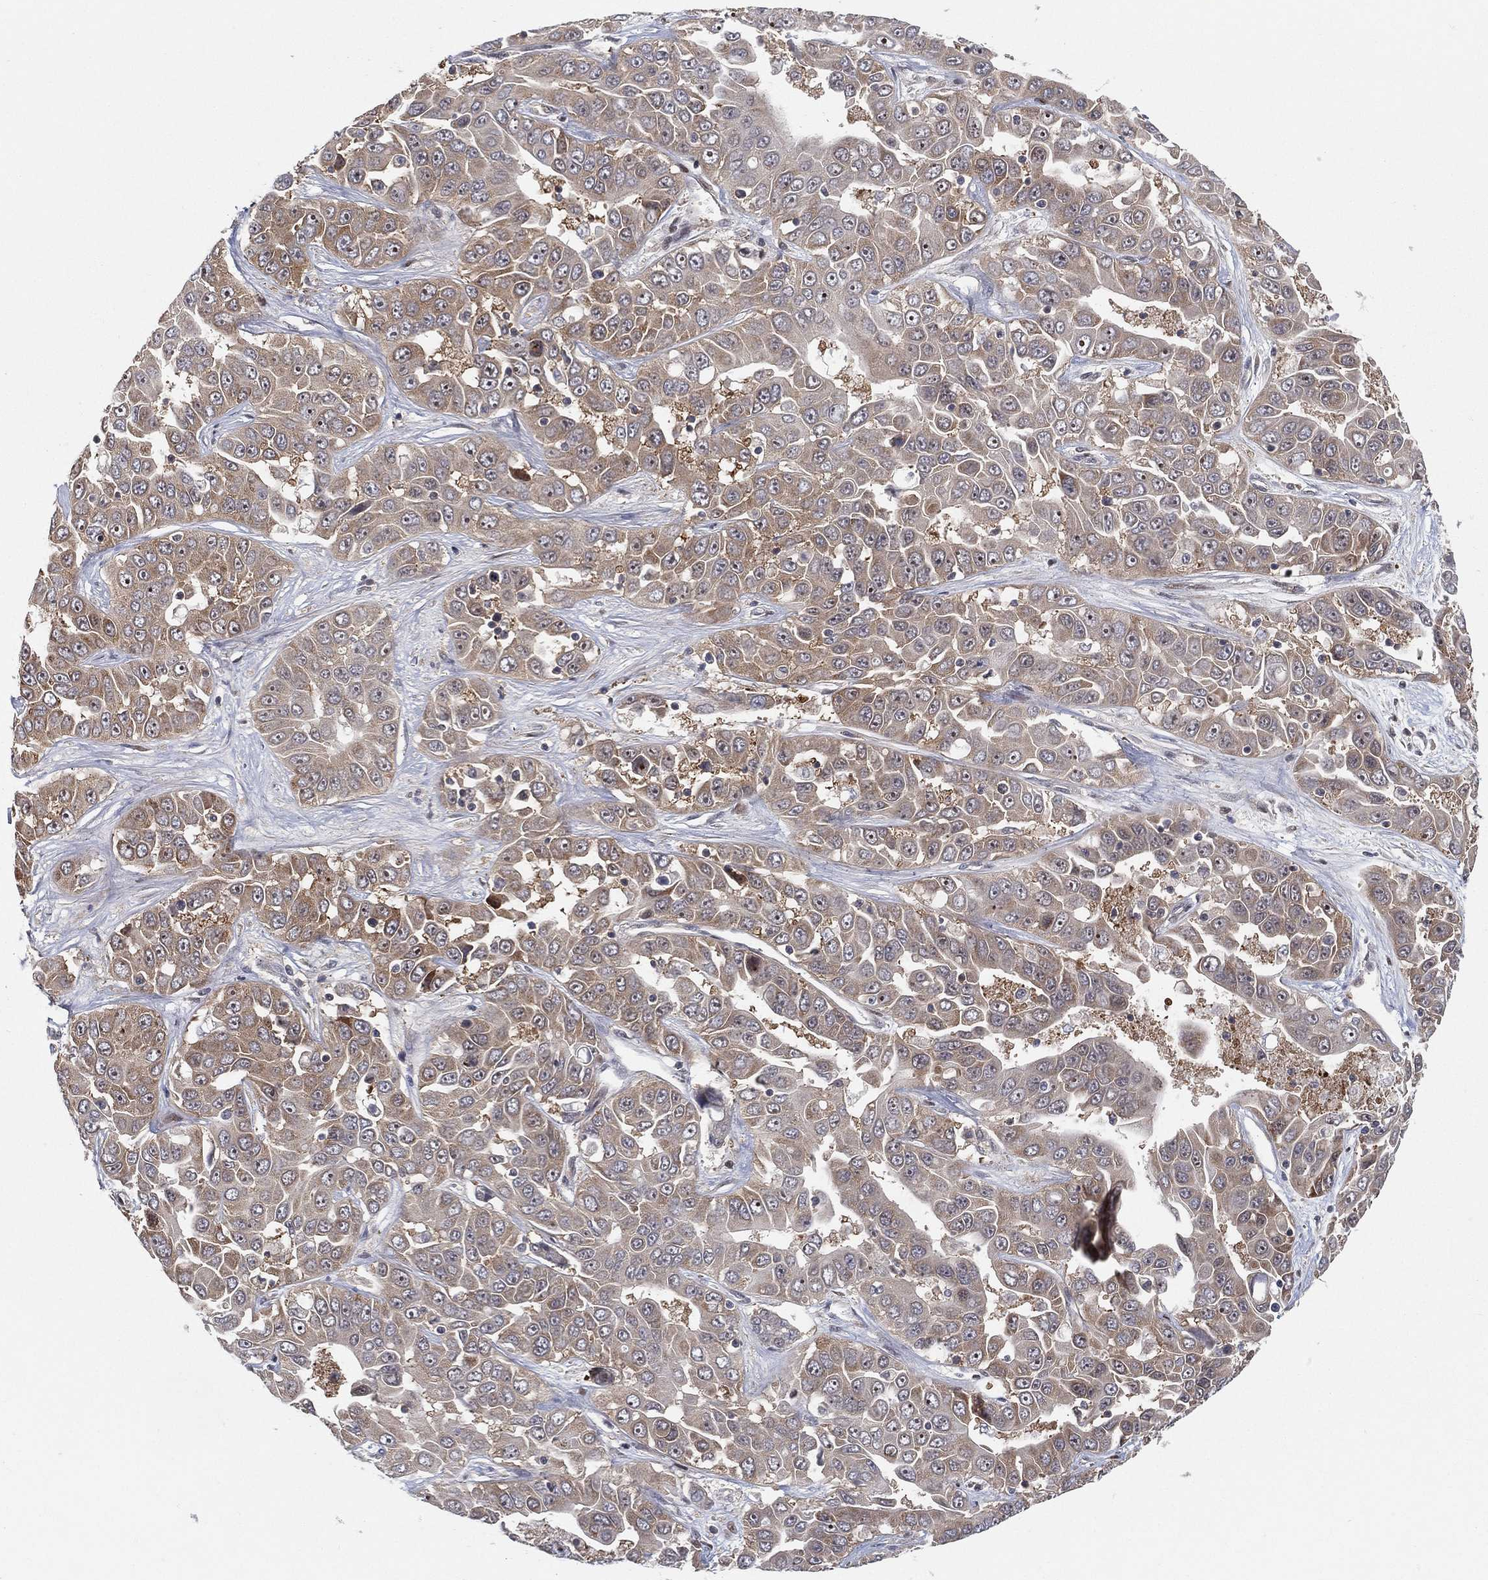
{"staining": {"intensity": "weak", "quantity": ">75%", "location": "cytoplasmic/membranous"}, "tissue": "liver cancer", "cell_type": "Tumor cells", "image_type": "cancer", "snomed": [{"axis": "morphology", "description": "Cholangiocarcinoma"}, {"axis": "topography", "description": "Liver"}], "caption": "There is low levels of weak cytoplasmic/membranous positivity in tumor cells of liver cancer, as demonstrated by immunohistochemical staining (brown color).", "gene": "TMTC4", "patient": {"sex": "female", "age": 52}}